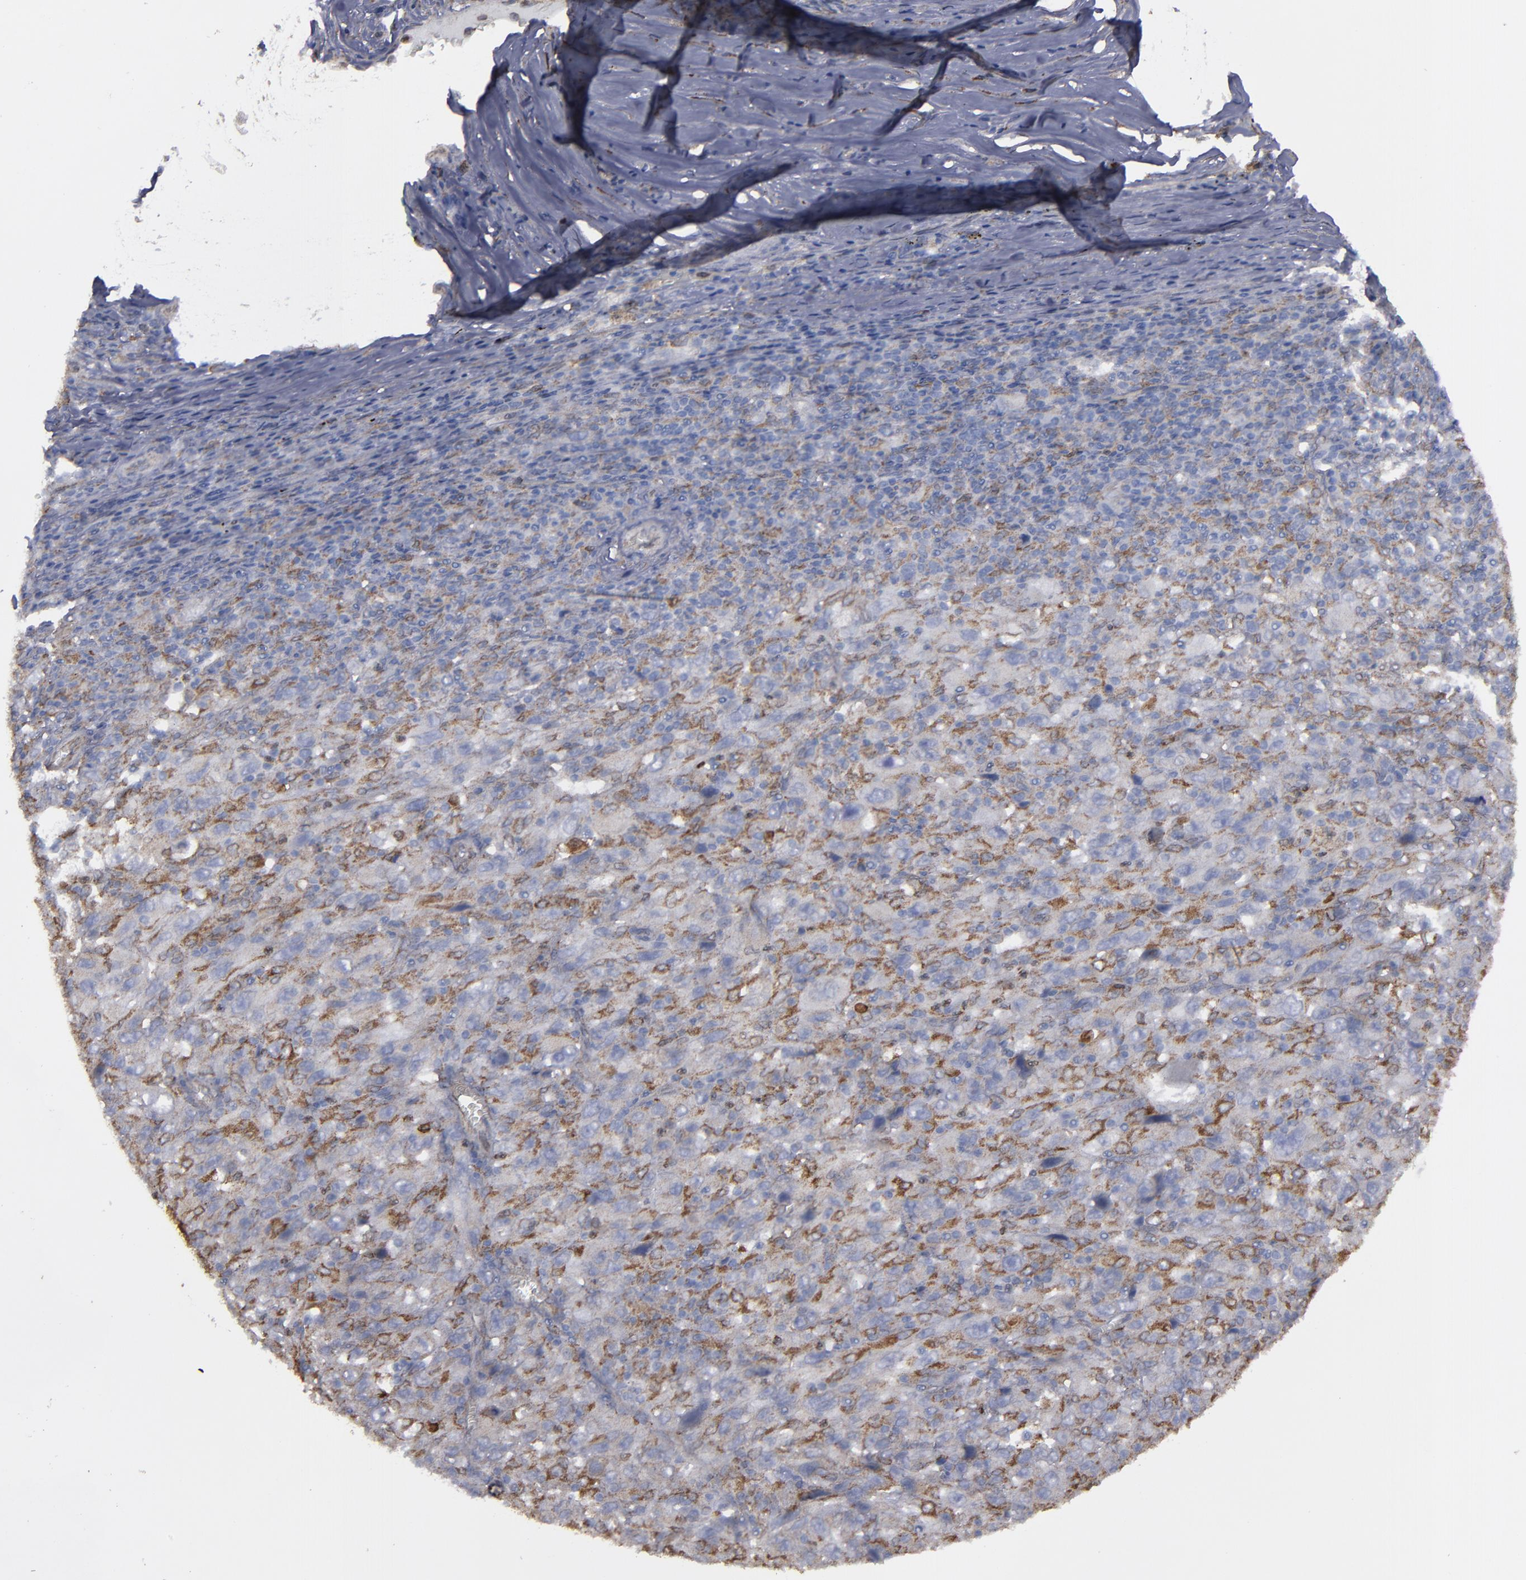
{"staining": {"intensity": "moderate", "quantity": "25%-75%", "location": "cytoplasmic/membranous"}, "tissue": "melanoma", "cell_type": "Tumor cells", "image_type": "cancer", "snomed": [{"axis": "morphology", "description": "Malignant melanoma, Metastatic site"}, {"axis": "topography", "description": "Skin"}], "caption": "The photomicrograph exhibits a brown stain indicating the presence of a protein in the cytoplasmic/membranous of tumor cells in malignant melanoma (metastatic site).", "gene": "ERLIN2", "patient": {"sex": "female", "age": 56}}